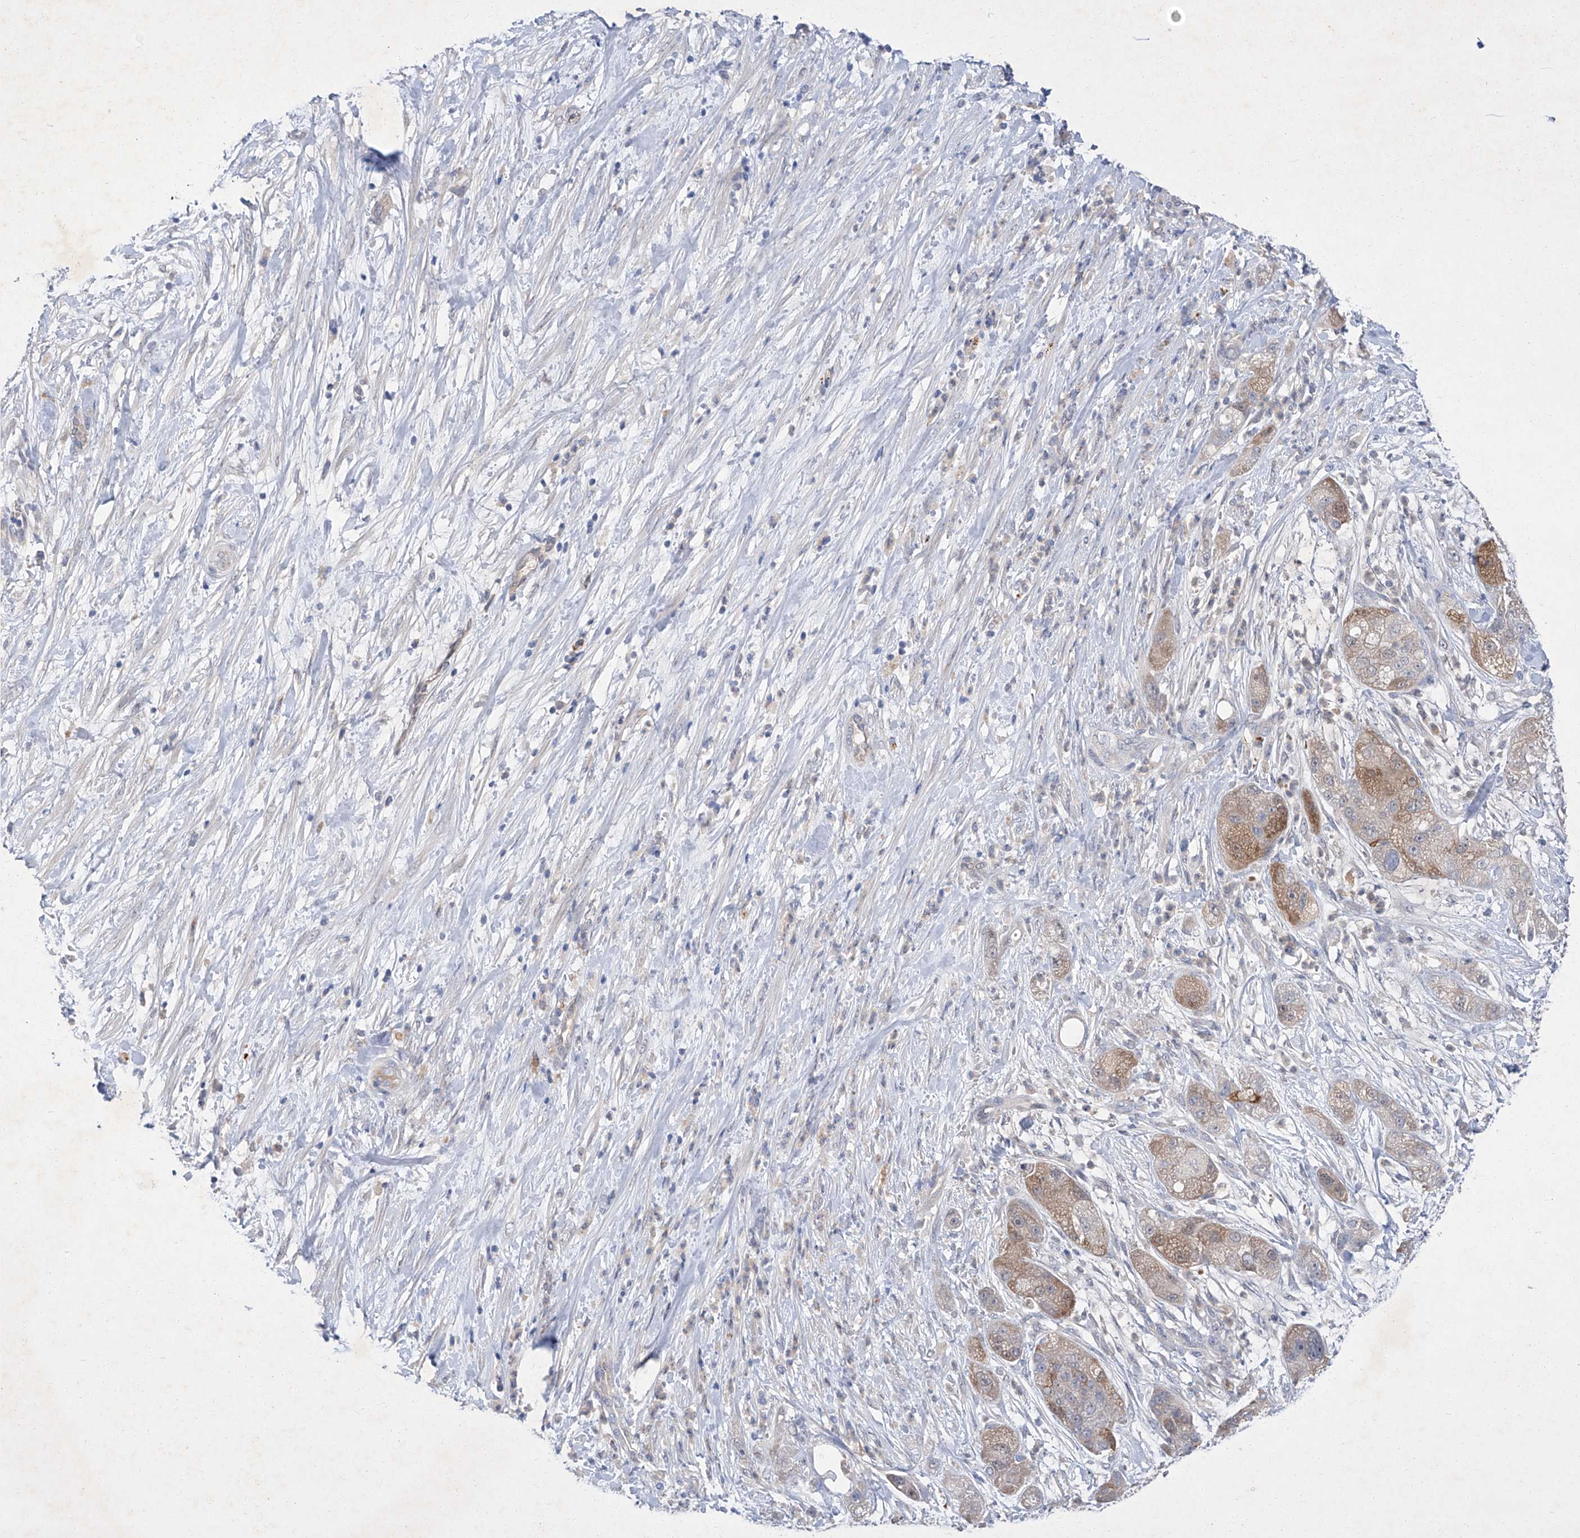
{"staining": {"intensity": "moderate", "quantity": "<25%", "location": "cytoplasmic/membranous"}, "tissue": "pancreatic cancer", "cell_type": "Tumor cells", "image_type": "cancer", "snomed": [{"axis": "morphology", "description": "Adenocarcinoma, NOS"}, {"axis": "topography", "description": "Pancreas"}], "caption": "IHC photomicrograph of pancreatic adenocarcinoma stained for a protein (brown), which displays low levels of moderate cytoplasmic/membranous positivity in approximately <25% of tumor cells.", "gene": "SBK2", "patient": {"sex": "female", "age": 78}}